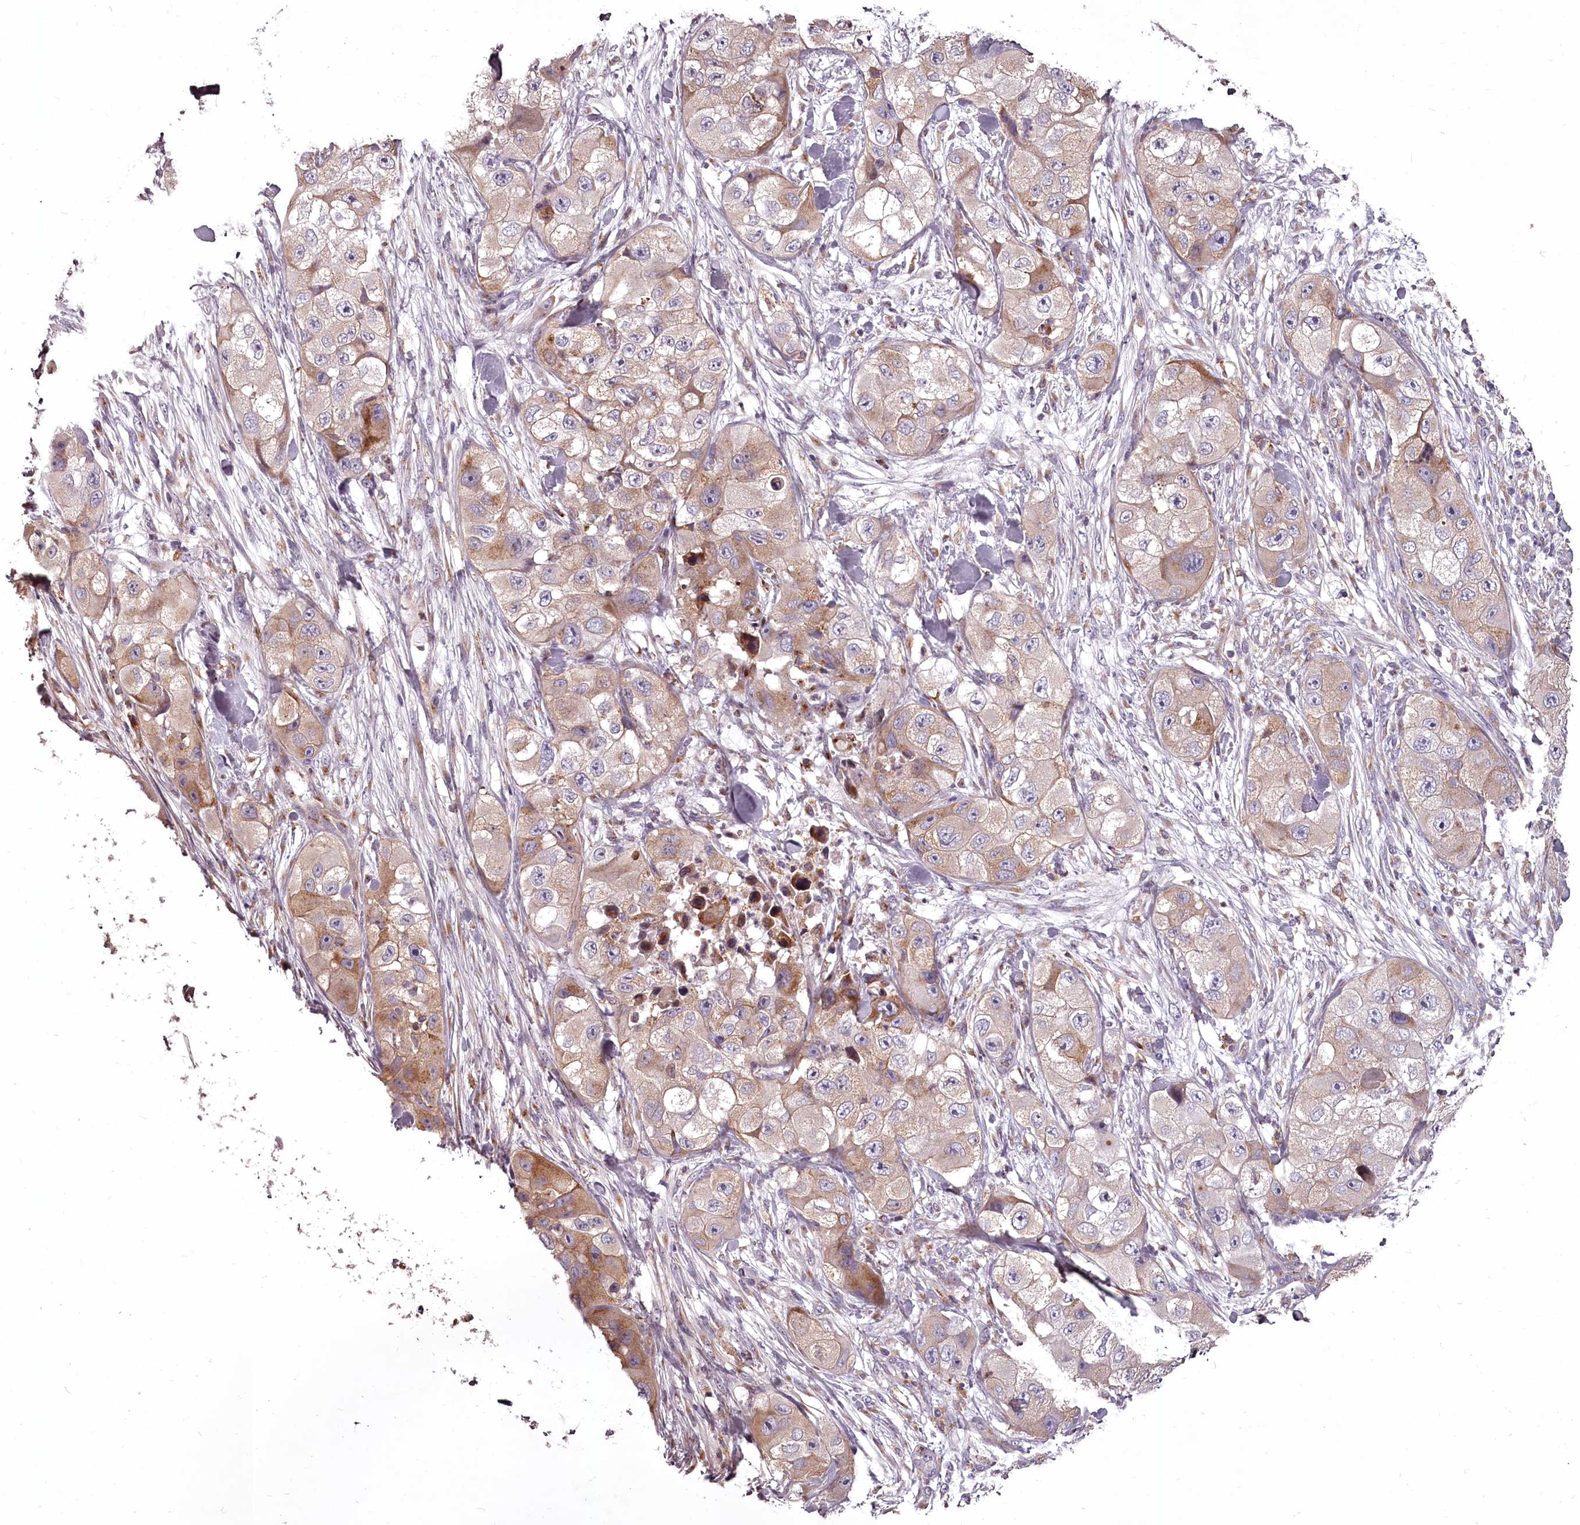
{"staining": {"intensity": "weak", "quantity": "25%-75%", "location": "cytoplasmic/membranous"}, "tissue": "skin cancer", "cell_type": "Tumor cells", "image_type": "cancer", "snomed": [{"axis": "morphology", "description": "Squamous cell carcinoma, NOS"}, {"axis": "topography", "description": "Skin"}, {"axis": "topography", "description": "Subcutis"}], "caption": "Tumor cells reveal weak cytoplasmic/membranous staining in approximately 25%-75% of cells in skin cancer (squamous cell carcinoma).", "gene": "STX6", "patient": {"sex": "male", "age": 73}}